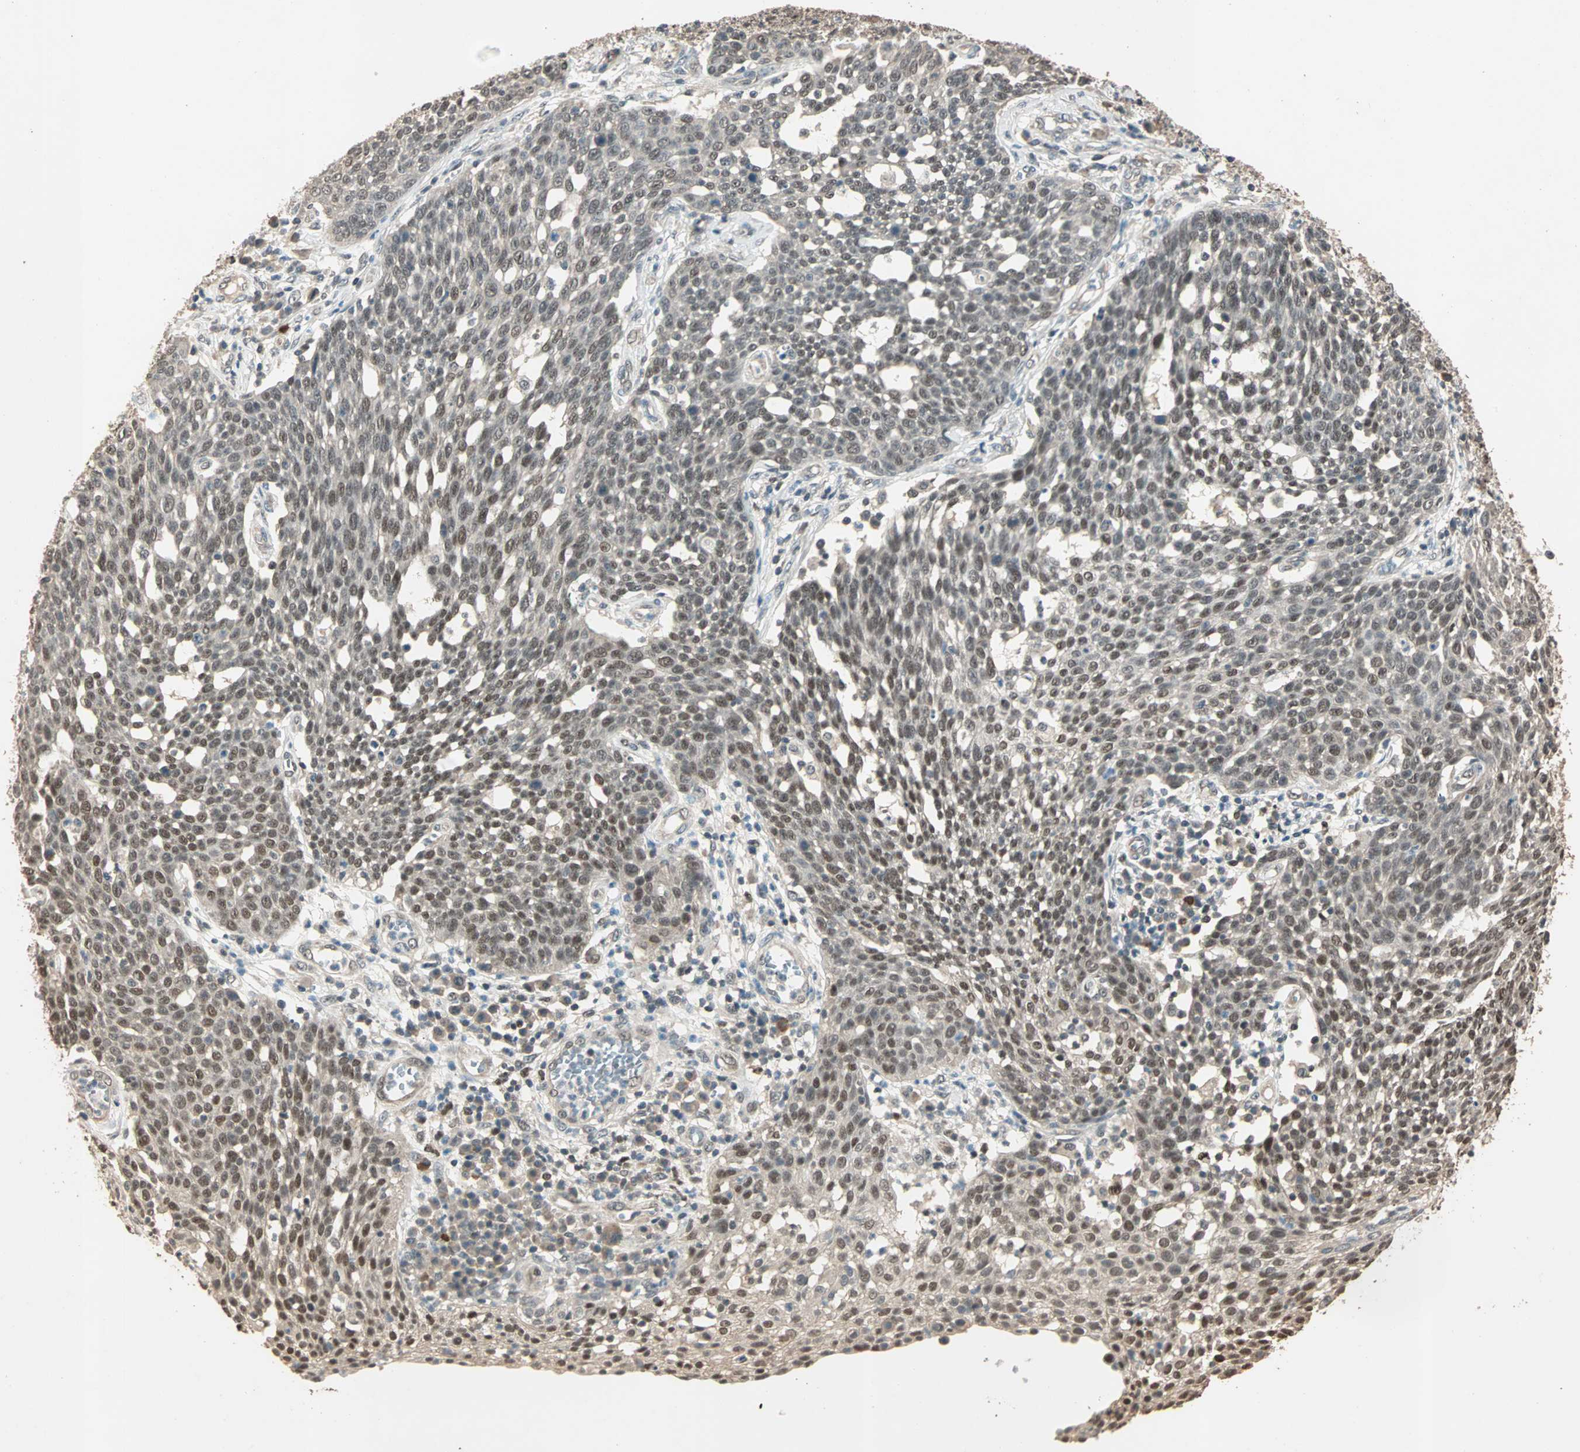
{"staining": {"intensity": "moderate", "quantity": ">75%", "location": "cytoplasmic/membranous,nuclear"}, "tissue": "cervical cancer", "cell_type": "Tumor cells", "image_type": "cancer", "snomed": [{"axis": "morphology", "description": "Squamous cell carcinoma, NOS"}, {"axis": "topography", "description": "Cervix"}], "caption": "A medium amount of moderate cytoplasmic/membranous and nuclear positivity is seen in approximately >75% of tumor cells in cervical cancer (squamous cell carcinoma) tissue.", "gene": "ZBTB33", "patient": {"sex": "female", "age": 34}}